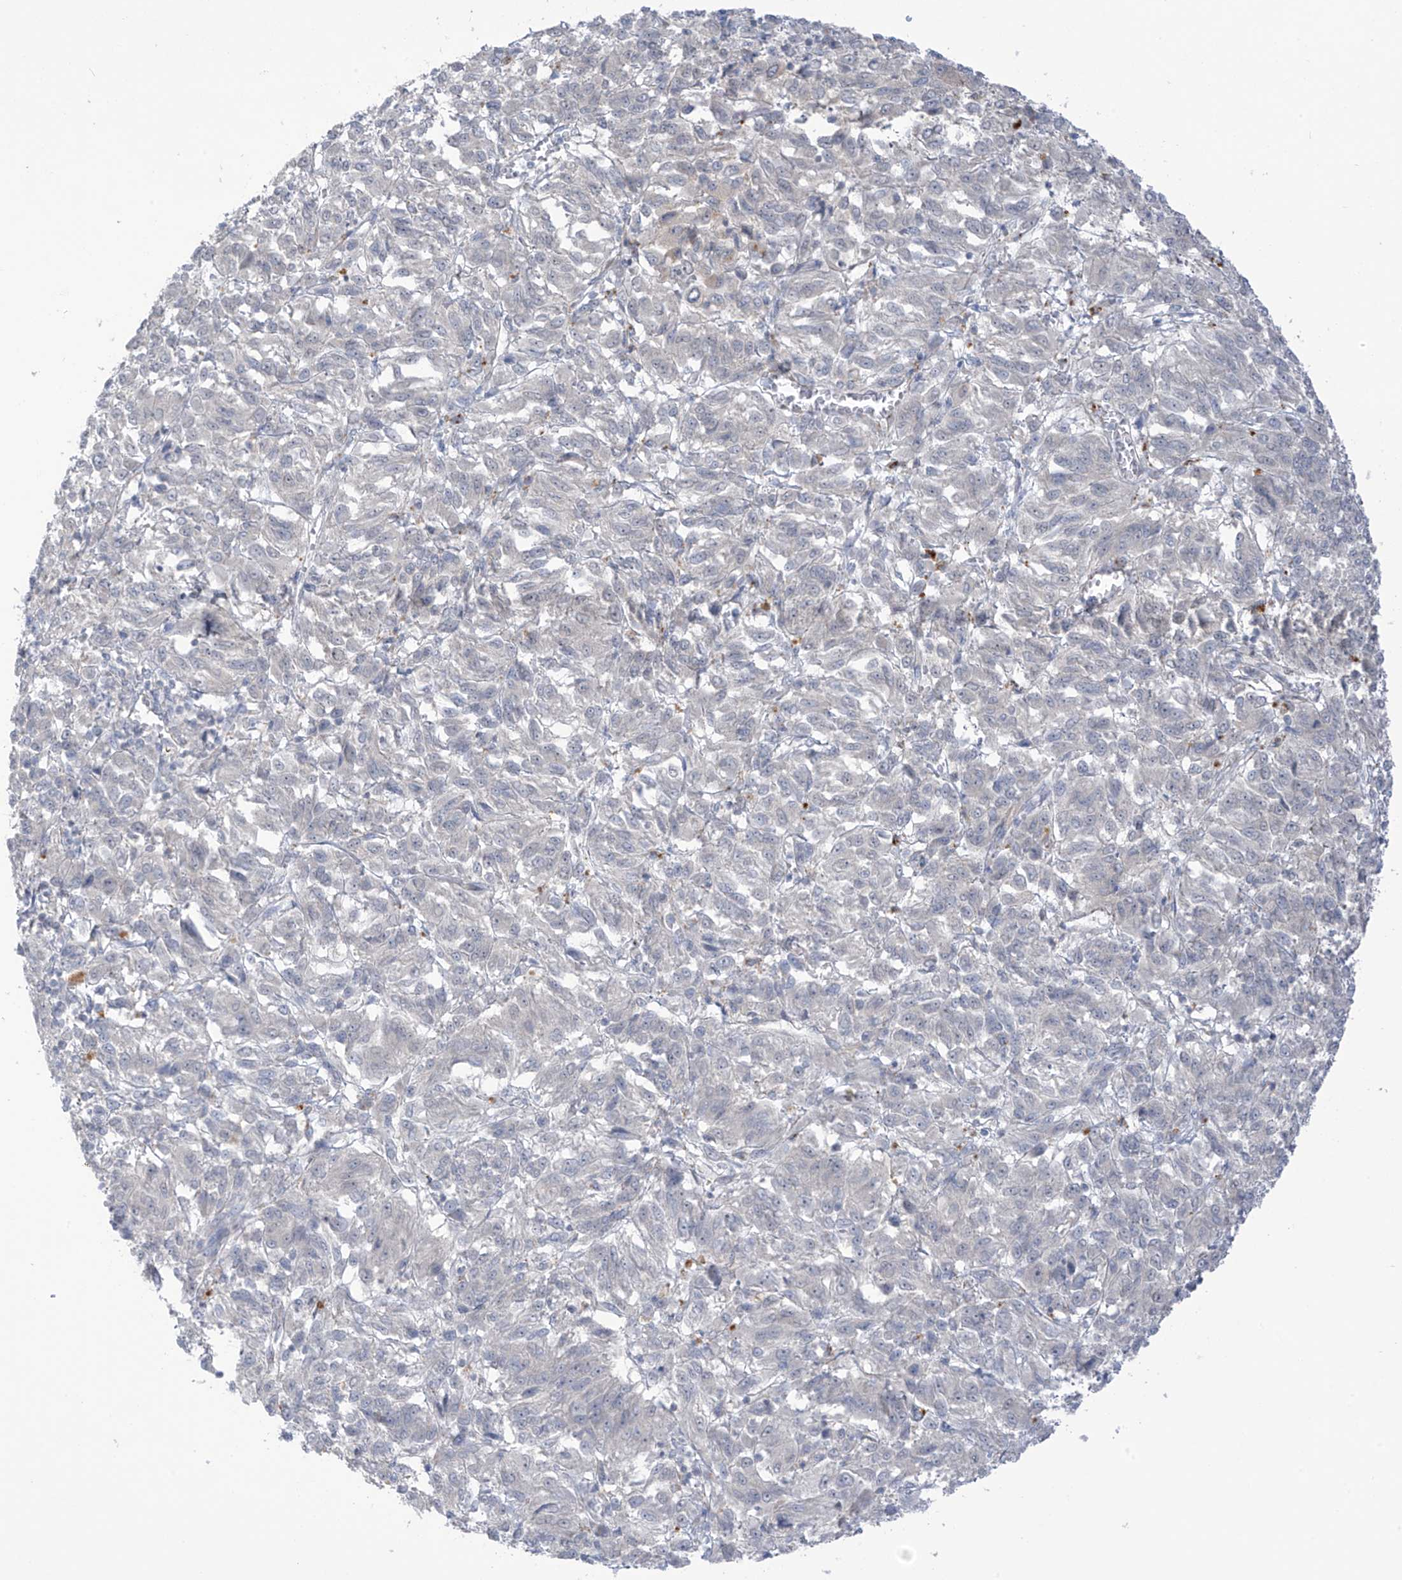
{"staining": {"intensity": "negative", "quantity": "none", "location": "none"}, "tissue": "melanoma", "cell_type": "Tumor cells", "image_type": "cancer", "snomed": [{"axis": "morphology", "description": "Malignant melanoma, Metastatic site"}, {"axis": "topography", "description": "Lung"}], "caption": "Malignant melanoma (metastatic site) was stained to show a protein in brown. There is no significant expression in tumor cells.", "gene": "HS6ST2", "patient": {"sex": "male", "age": 64}}